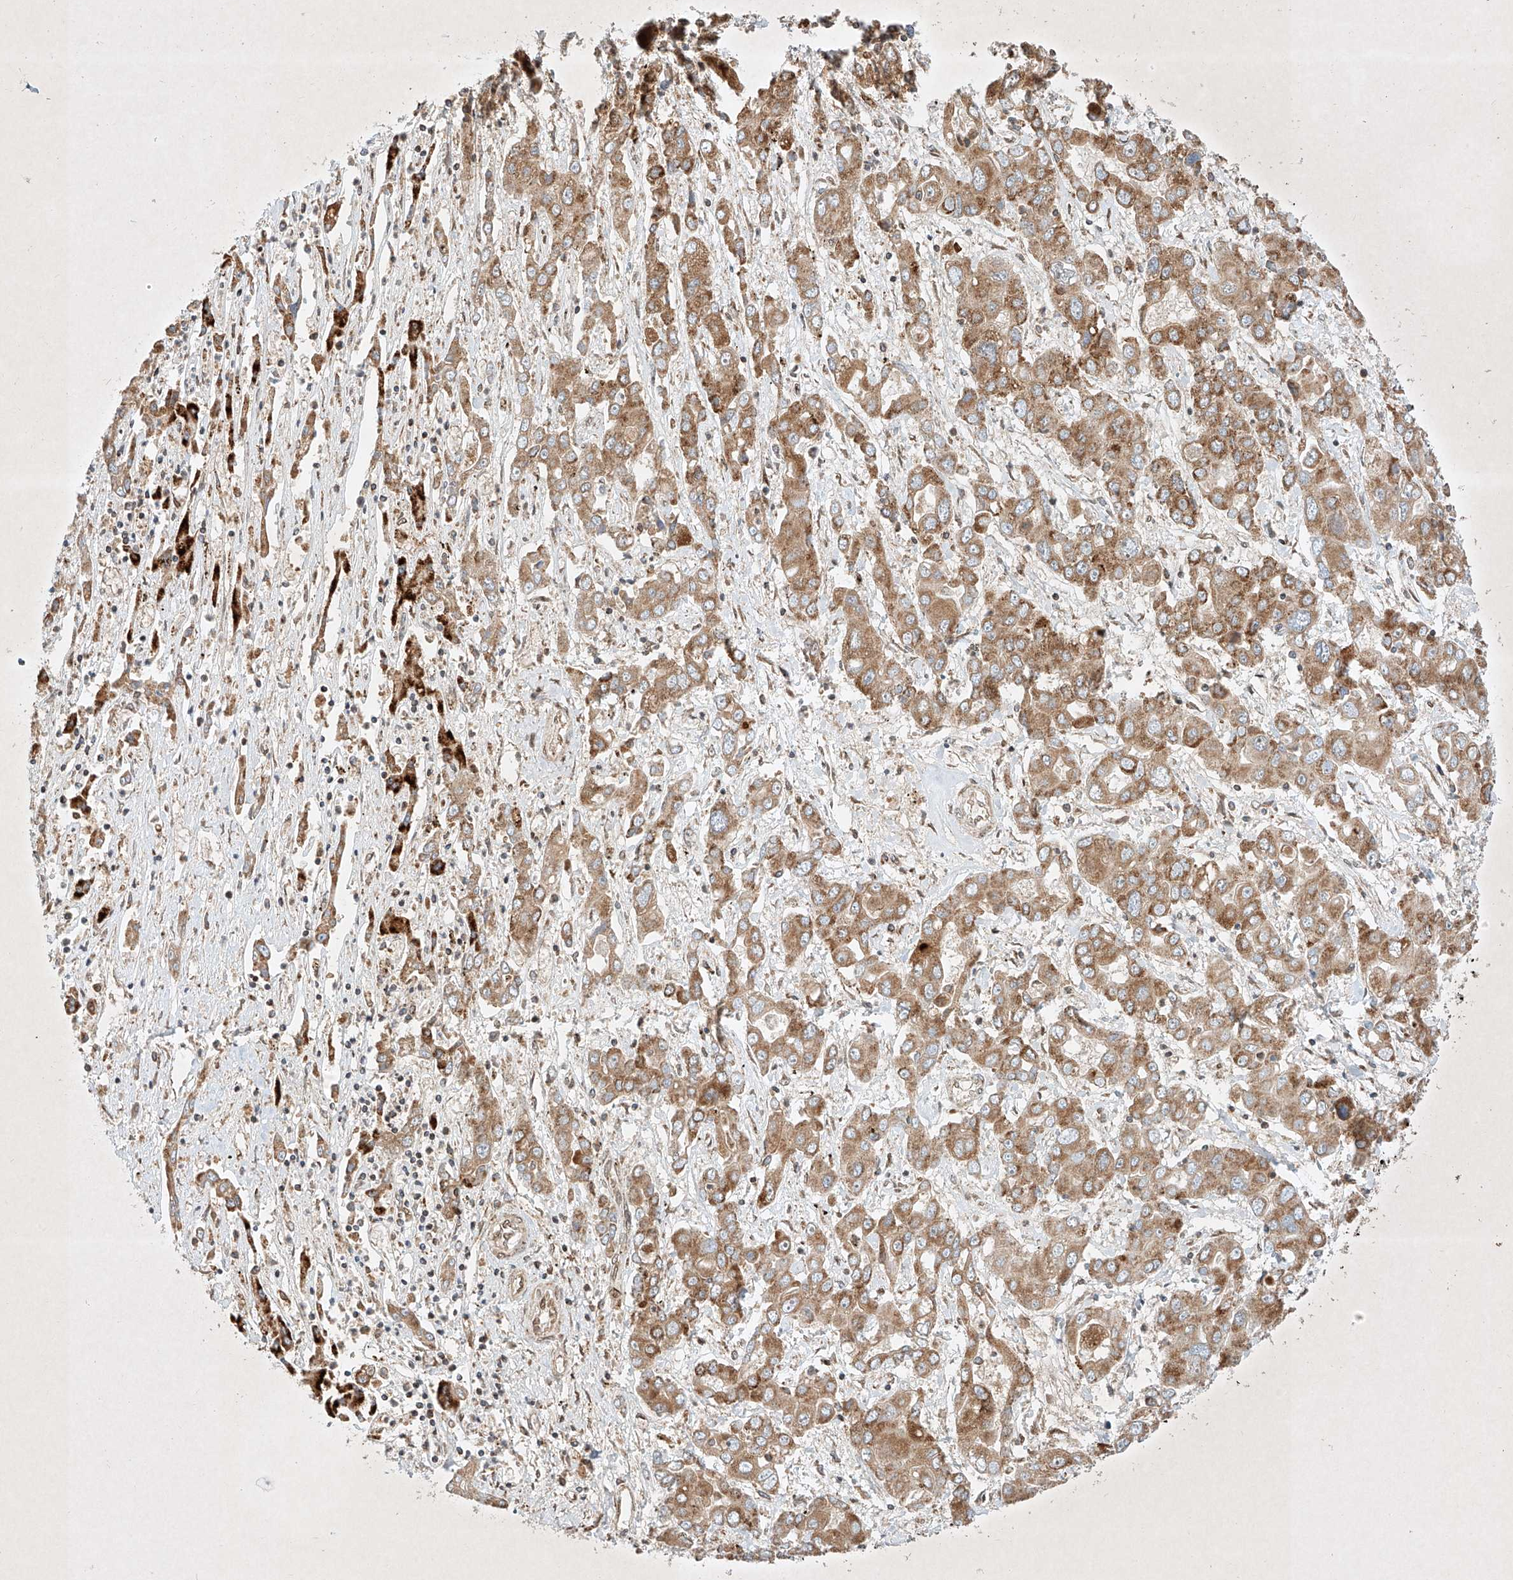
{"staining": {"intensity": "moderate", "quantity": ">75%", "location": "cytoplasmic/membranous"}, "tissue": "liver cancer", "cell_type": "Tumor cells", "image_type": "cancer", "snomed": [{"axis": "morphology", "description": "Cholangiocarcinoma"}, {"axis": "topography", "description": "Liver"}], "caption": "About >75% of tumor cells in liver cancer demonstrate moderate cytoplasmic/membranous protein staining as visualized by brown immunohistochemical staining.", "gene": "EPG5", "patient": {"sex": "male", "age": 67}}